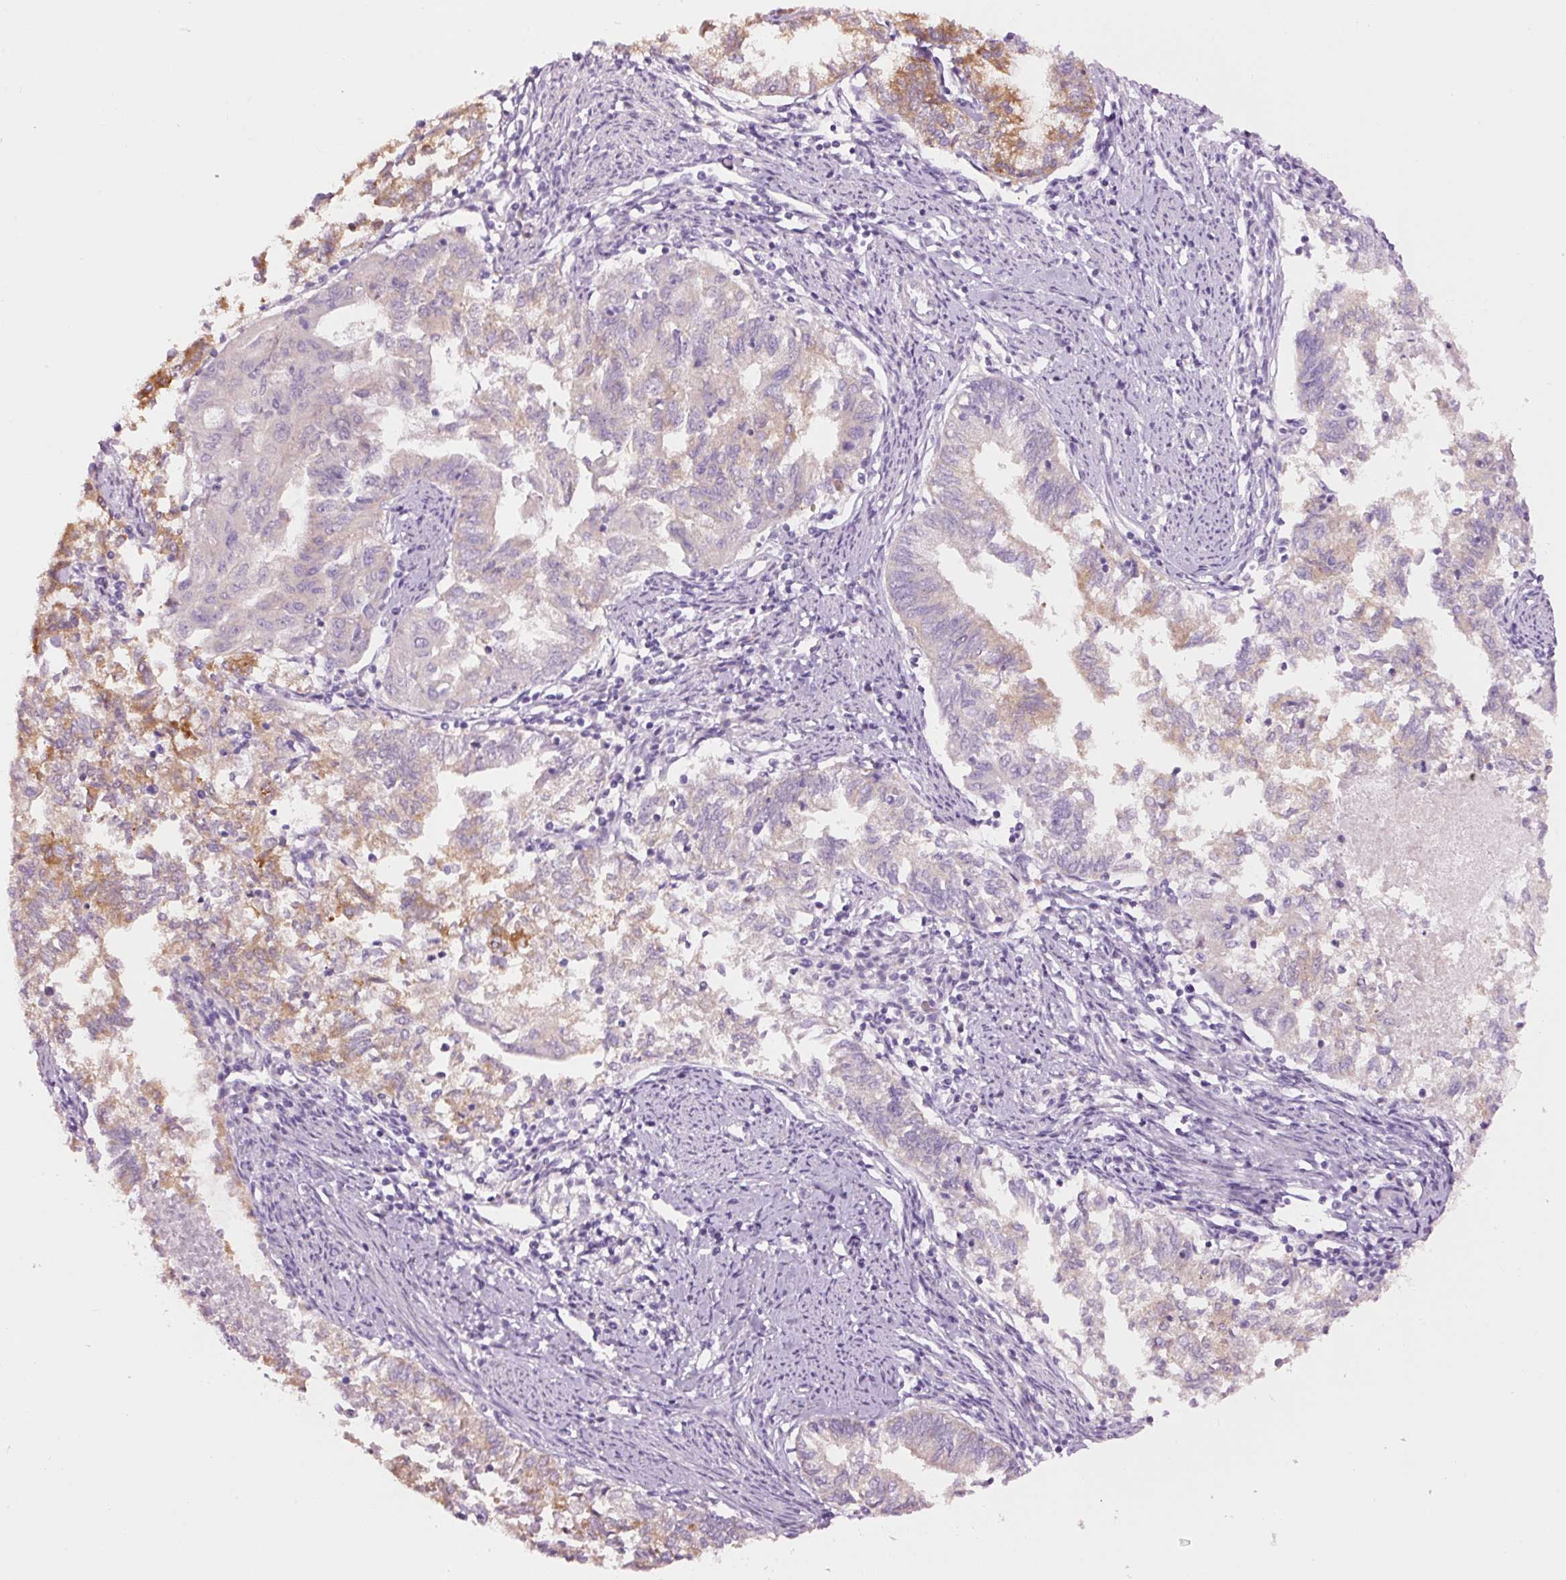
{"staining": {"intensity": "moderate", "quantity": "<25%", "location": "cytoplasmic/membranous"}, "tissue": "endometrial cancer", "cell_type": "Tumor cells", "image_type": "cancer", "snomed": [{"axis": "morphology", "description": "Adenocarcinoma, NOS"}, {"axis": "topography", "description": "Endometrium"}], "caption": "Immunohistochemistry (IHC) of endometrial cancer (adenocarcinoma) shows low levels of moderate cytoplasmic/membranous expression in about <25% of tumor cells.", "gene": "PDXDC1", "patient": {"sex": "female", "age": 79}}